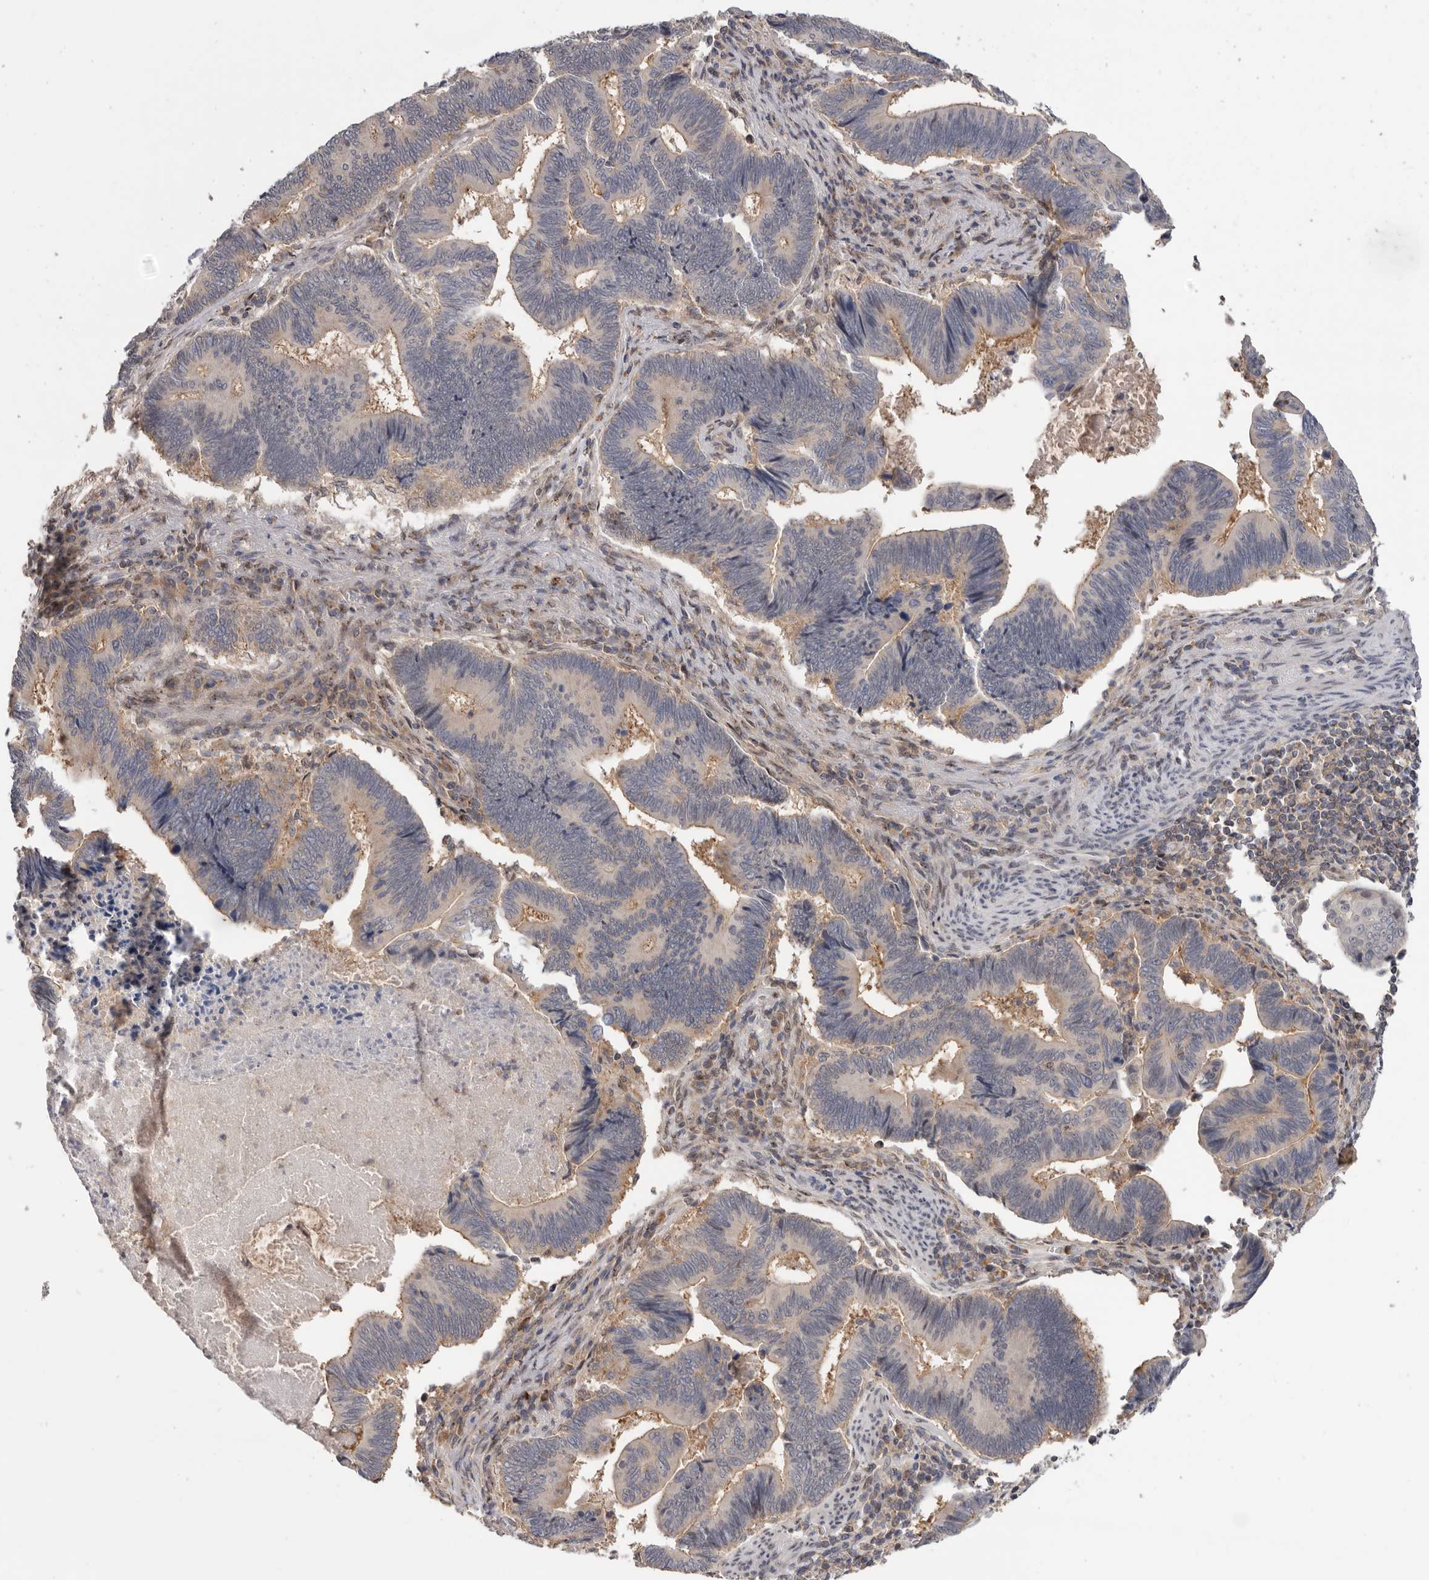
{"staining": {"intensity": "weak", "quantity": "25%-75%", "location": "cytoplasmic/membranous"}, "tissue": "pancreatic cancer", "cell_type": "Tumor cells", "image_type": "cancer", "snomed": [{"axis": "morphology", "description": "Adenocarcinoma, NOS"}, {"axis": "topography", "description": "Pancreas"}], "caption": "Immunohistochemistry of human adenocarcinoma (pancreatic) shows low levels of weak cytoplasmic/membranous staining in approximately 25%-75% of tumor cells.", "gene": "KLK5", "patient": {"sex": "female", "age": 70}}